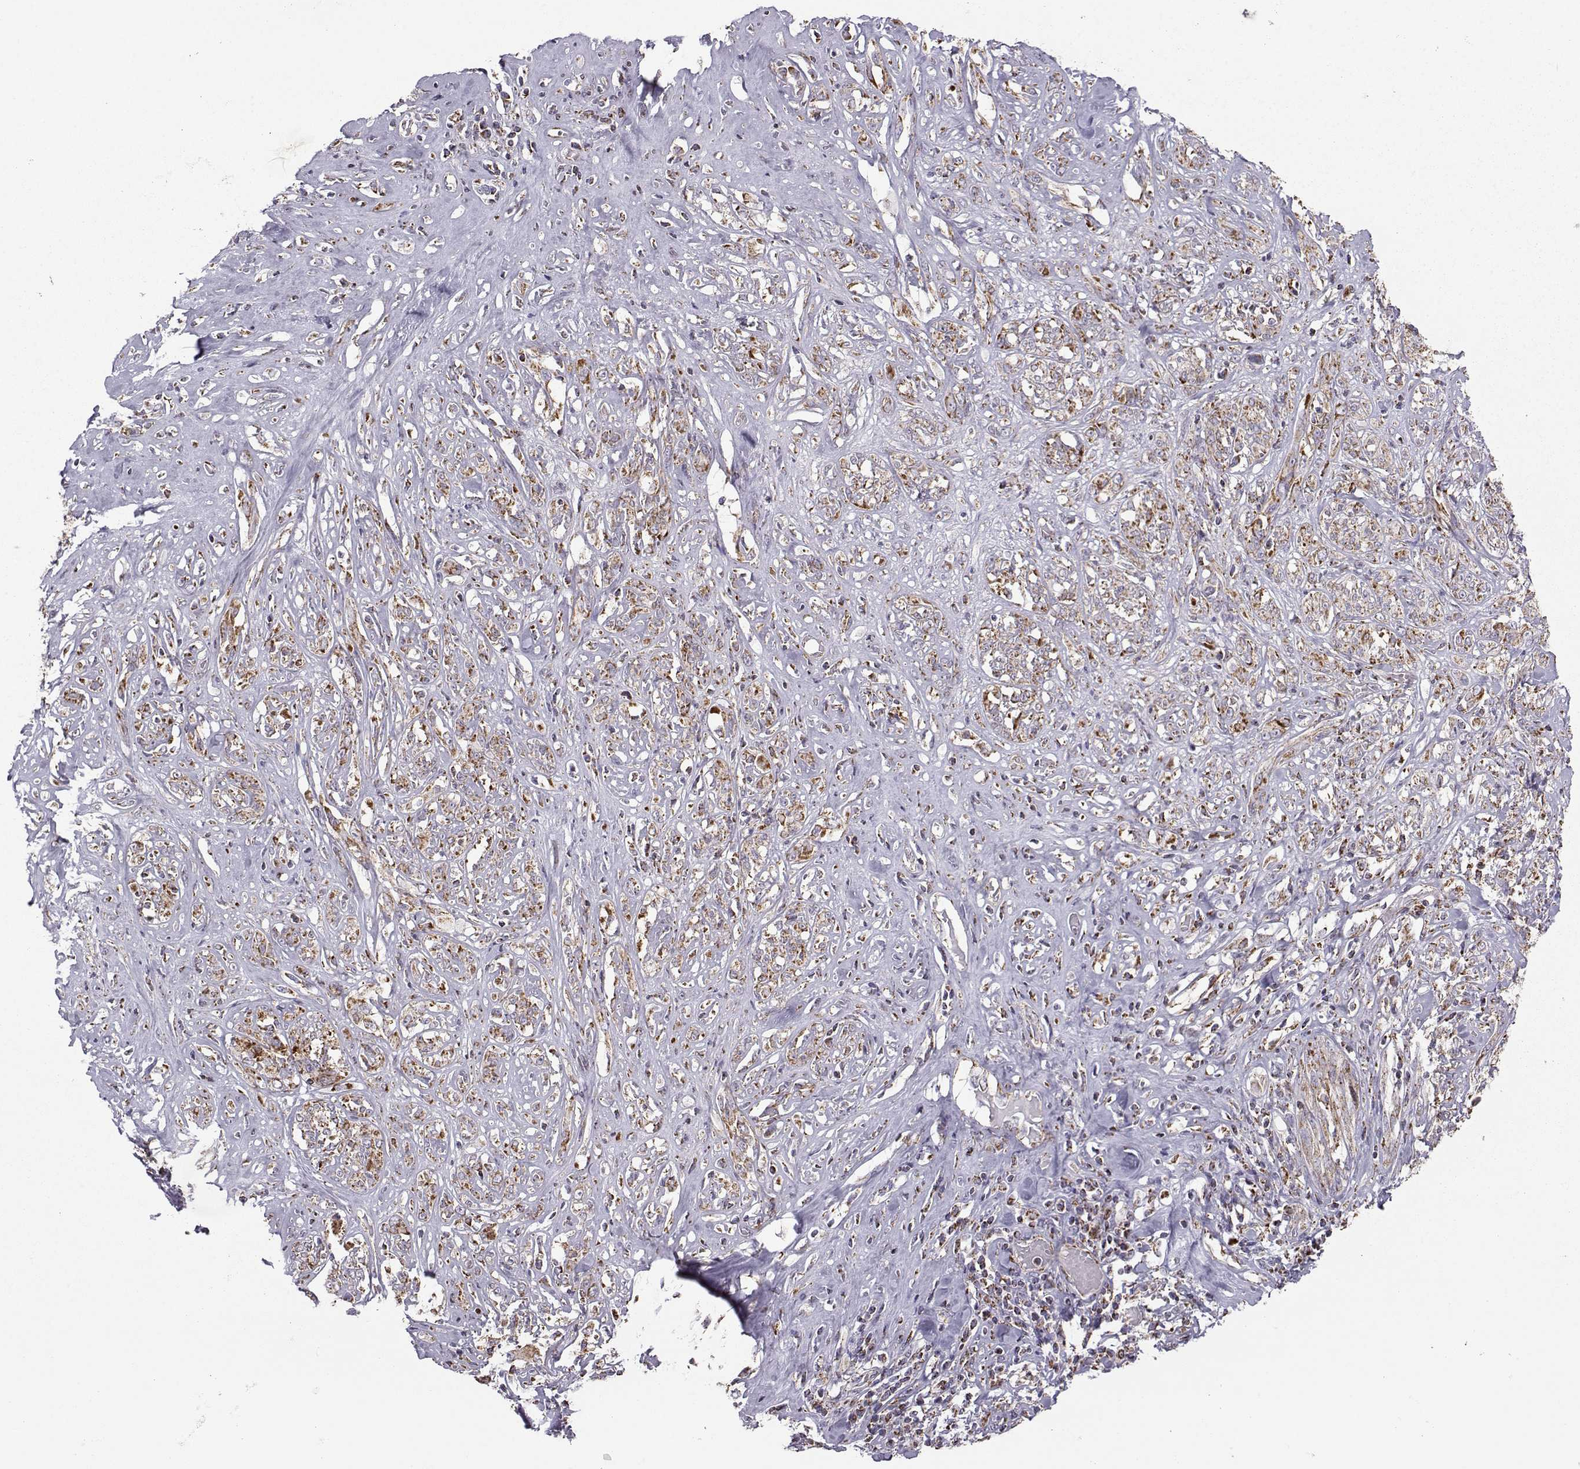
{"staining": {"intensity": "moderate", "quantity": ">75%", "location": "cytoplasmic/membranous"}, "tissue": "melanoma", "cell_type": "Tumor cells", "image_type": "cancer", "snomed": [{"axis": "morphology", "description": "Malignant melanoma, NOS"}, {"axis": "topography", "description": "Skin"}], "caption": "Malignant melanoma tissue displays moderate cytoplasmic/membranous expression in about >75% of tumor cells", "gene": "NECAB3", "patient": {"sex": "female", "age": 91}}